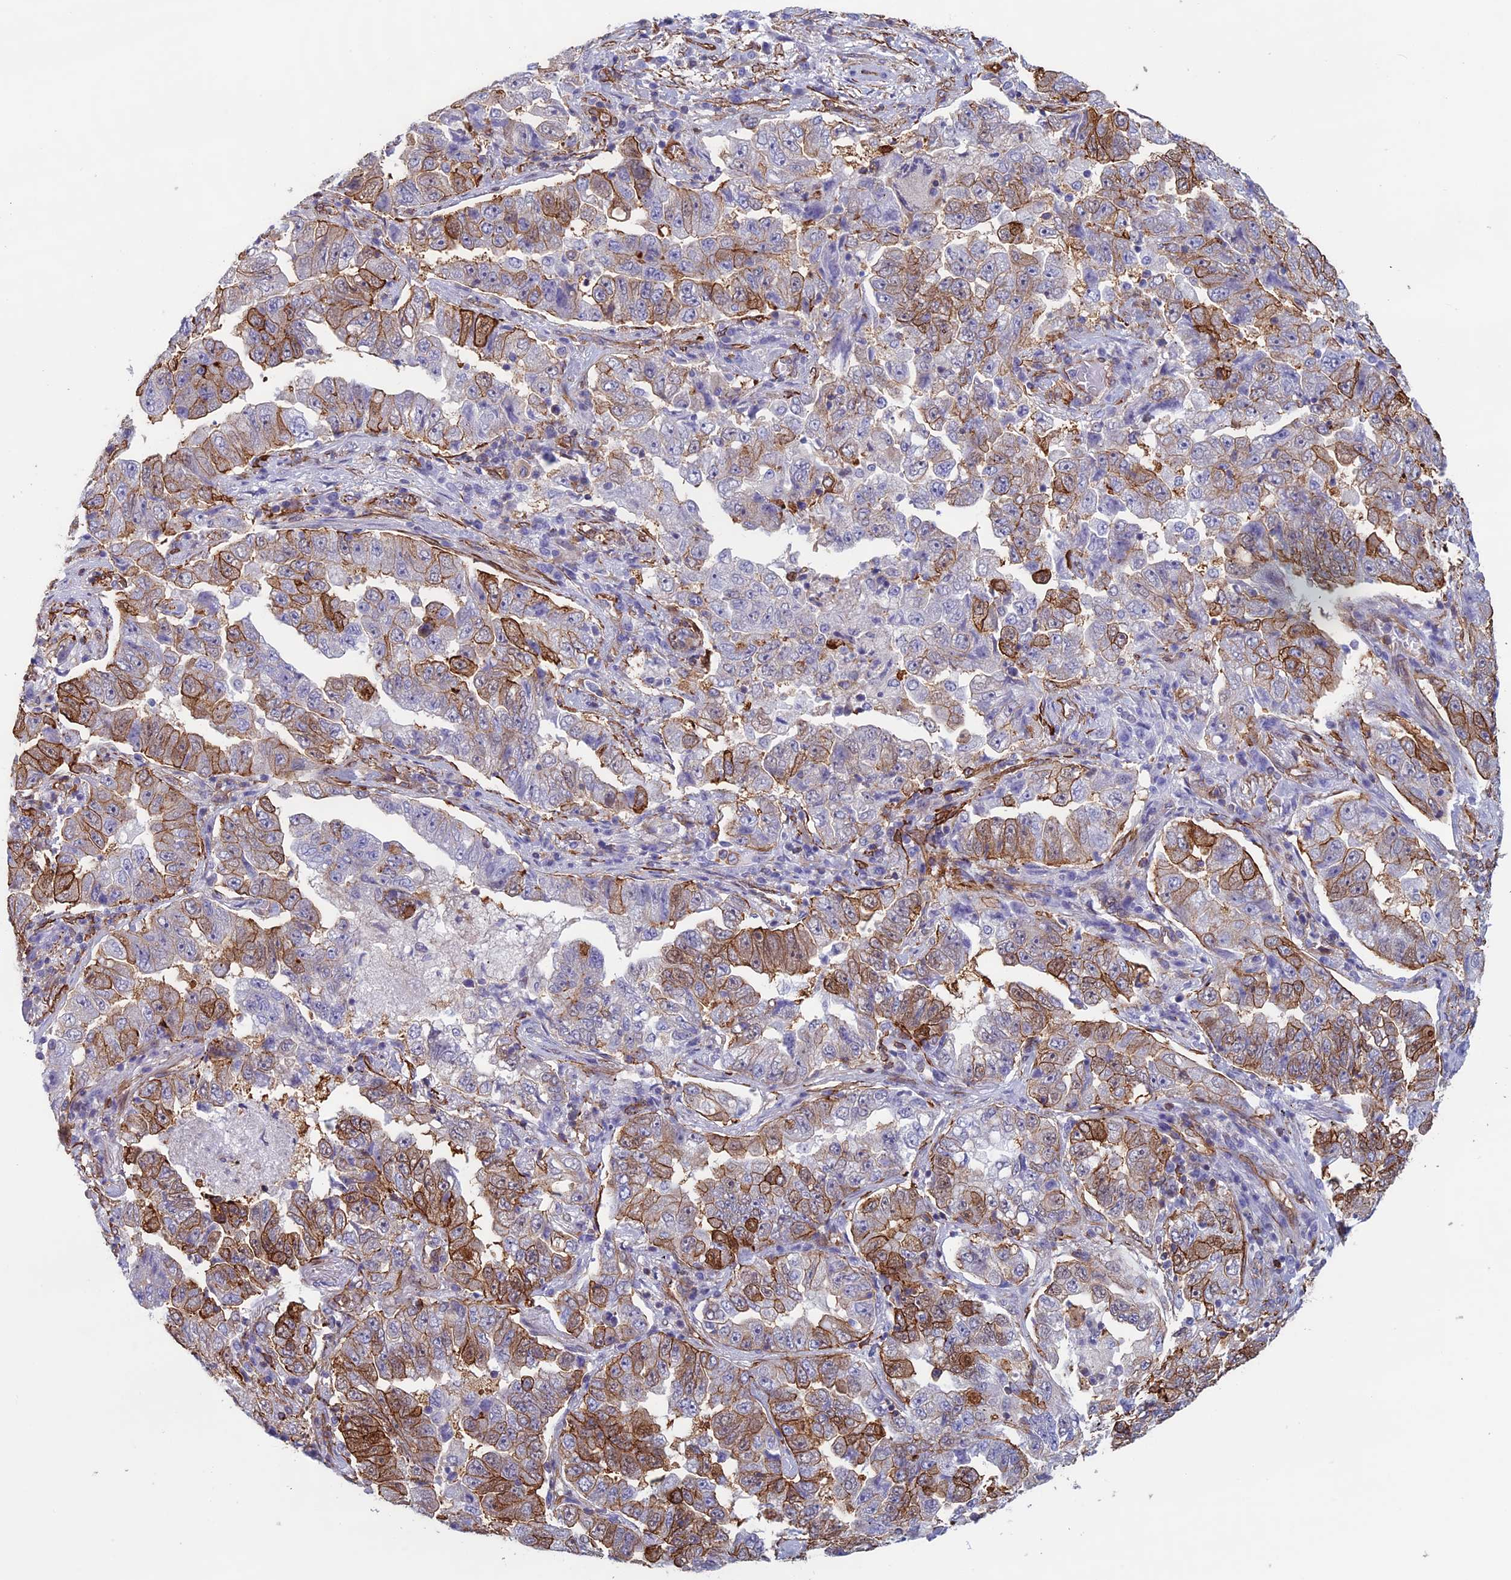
{"staining": {"intensity": "strong", "quantity": "25%-75%", "location": "cytoplasmic/membranous"}, "tissue": "lung cancer", "cell_type": "Tumor cells", "image_type": "cancer", "snomed": [{"axis": "morphology", "description": "Adenocarcinoma, NOS"}, {"axis": "topography", "description": "Lung"}], "caption": "Strong cytoplasmic/membranous expression is appreciated in about 25%-75% of tumor cells in lung cancer. (DAB (3,3'-diaminobenzidine) IHC, brown staining for protein, blue staining for nuclei).", "gene": "ANGPTL2", "patient": {"sex": "female", "age": 51}}